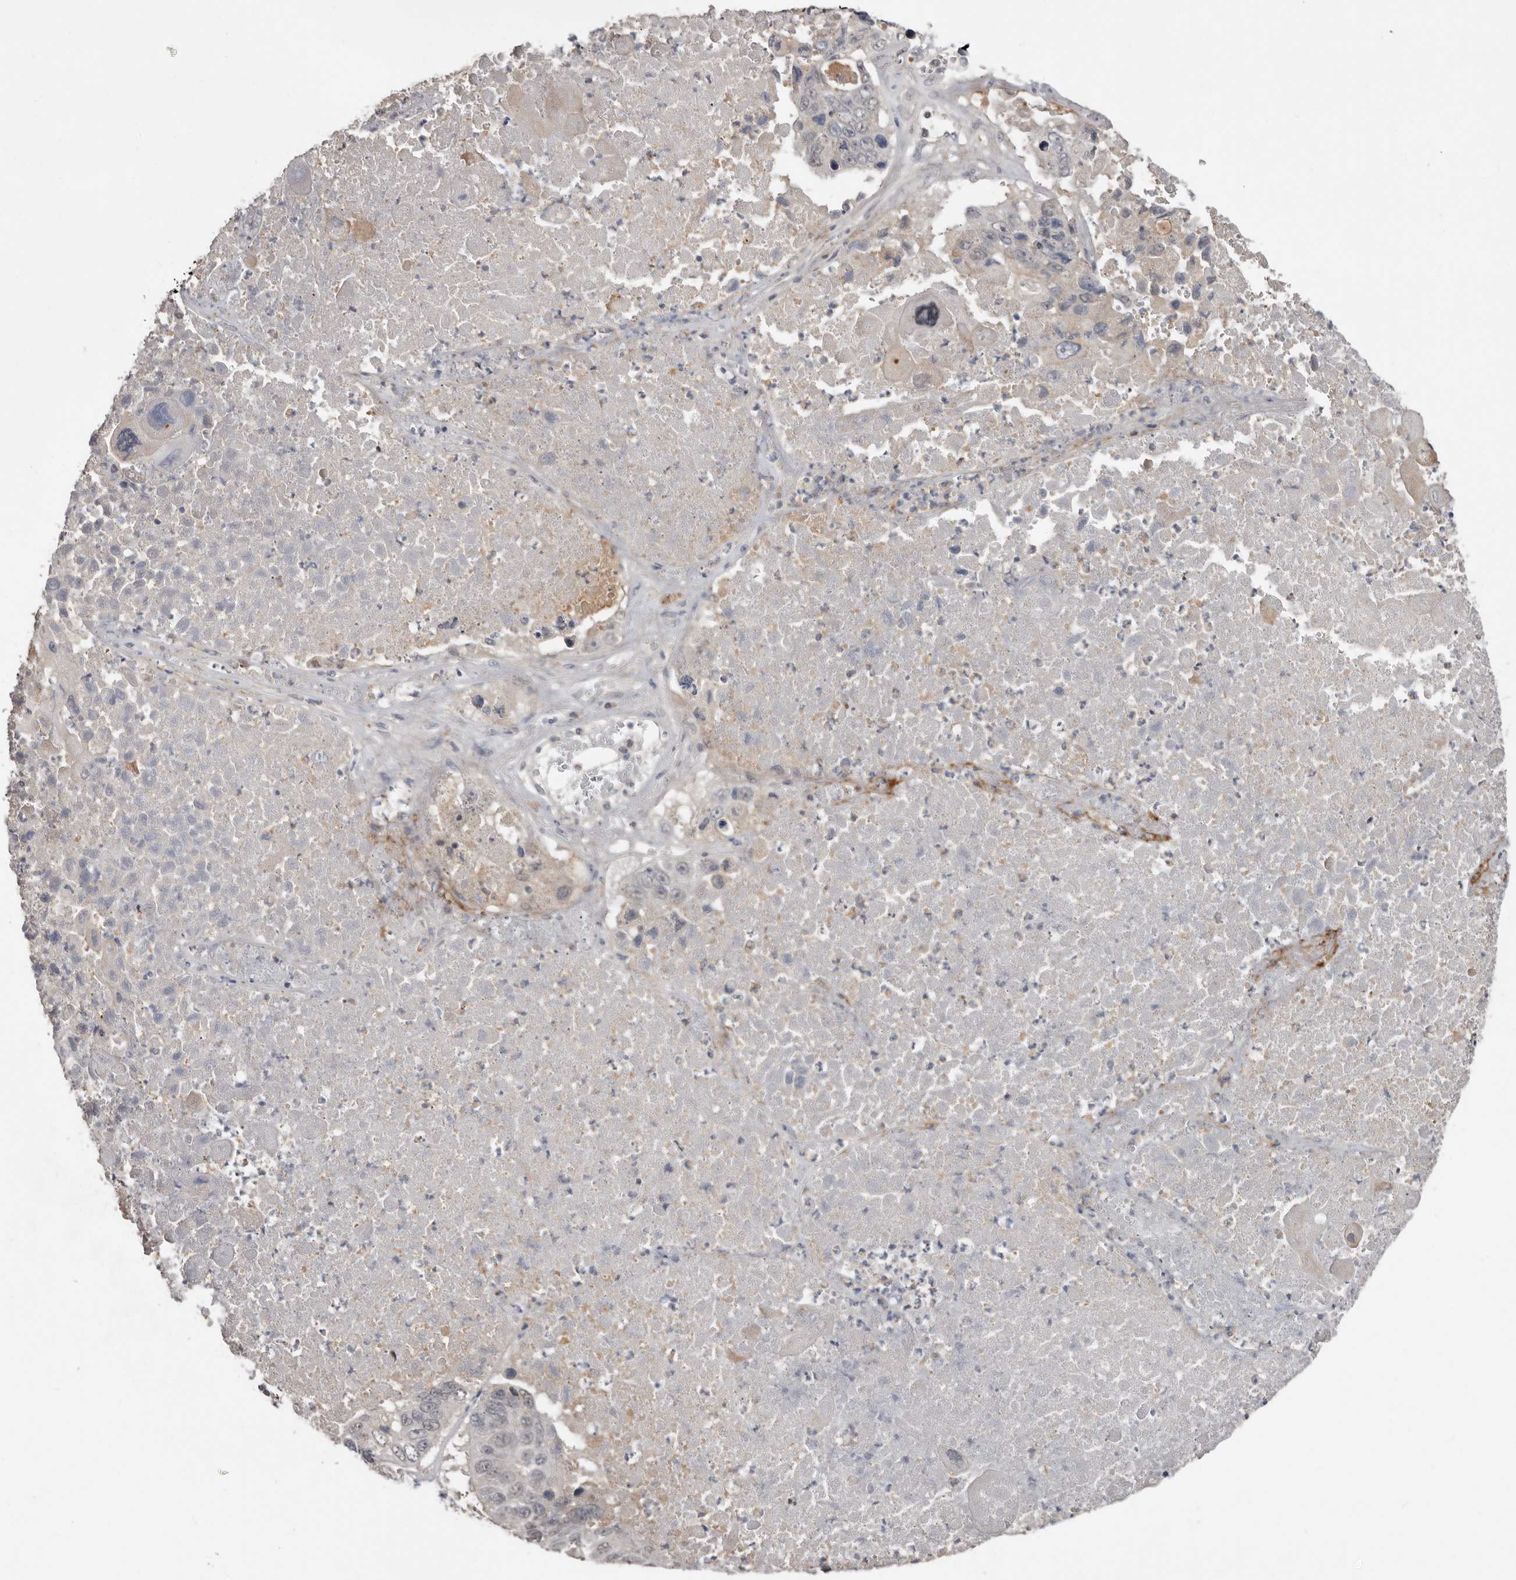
{"staining": {"intensity": "weak", "quantity": "25%-75%", "location": "nuclear"}, "tissue": "lung cancer", "cell_type": "Tumor cells", "image_type": "cancer", "snomed": [{"axis": "morphology", "description": "Squamous cell carcinoma, NOS"}, {"axis": "topography", "description": "Lung"}], "caption": "Brown immunohistochemical staining in lung squamous cell carcinoma exhibits weak nuclear expression in approximately 25%-75% of tumor cells.", "gene": "RBKS", "patient": {"sex": "male", "age": 61}}